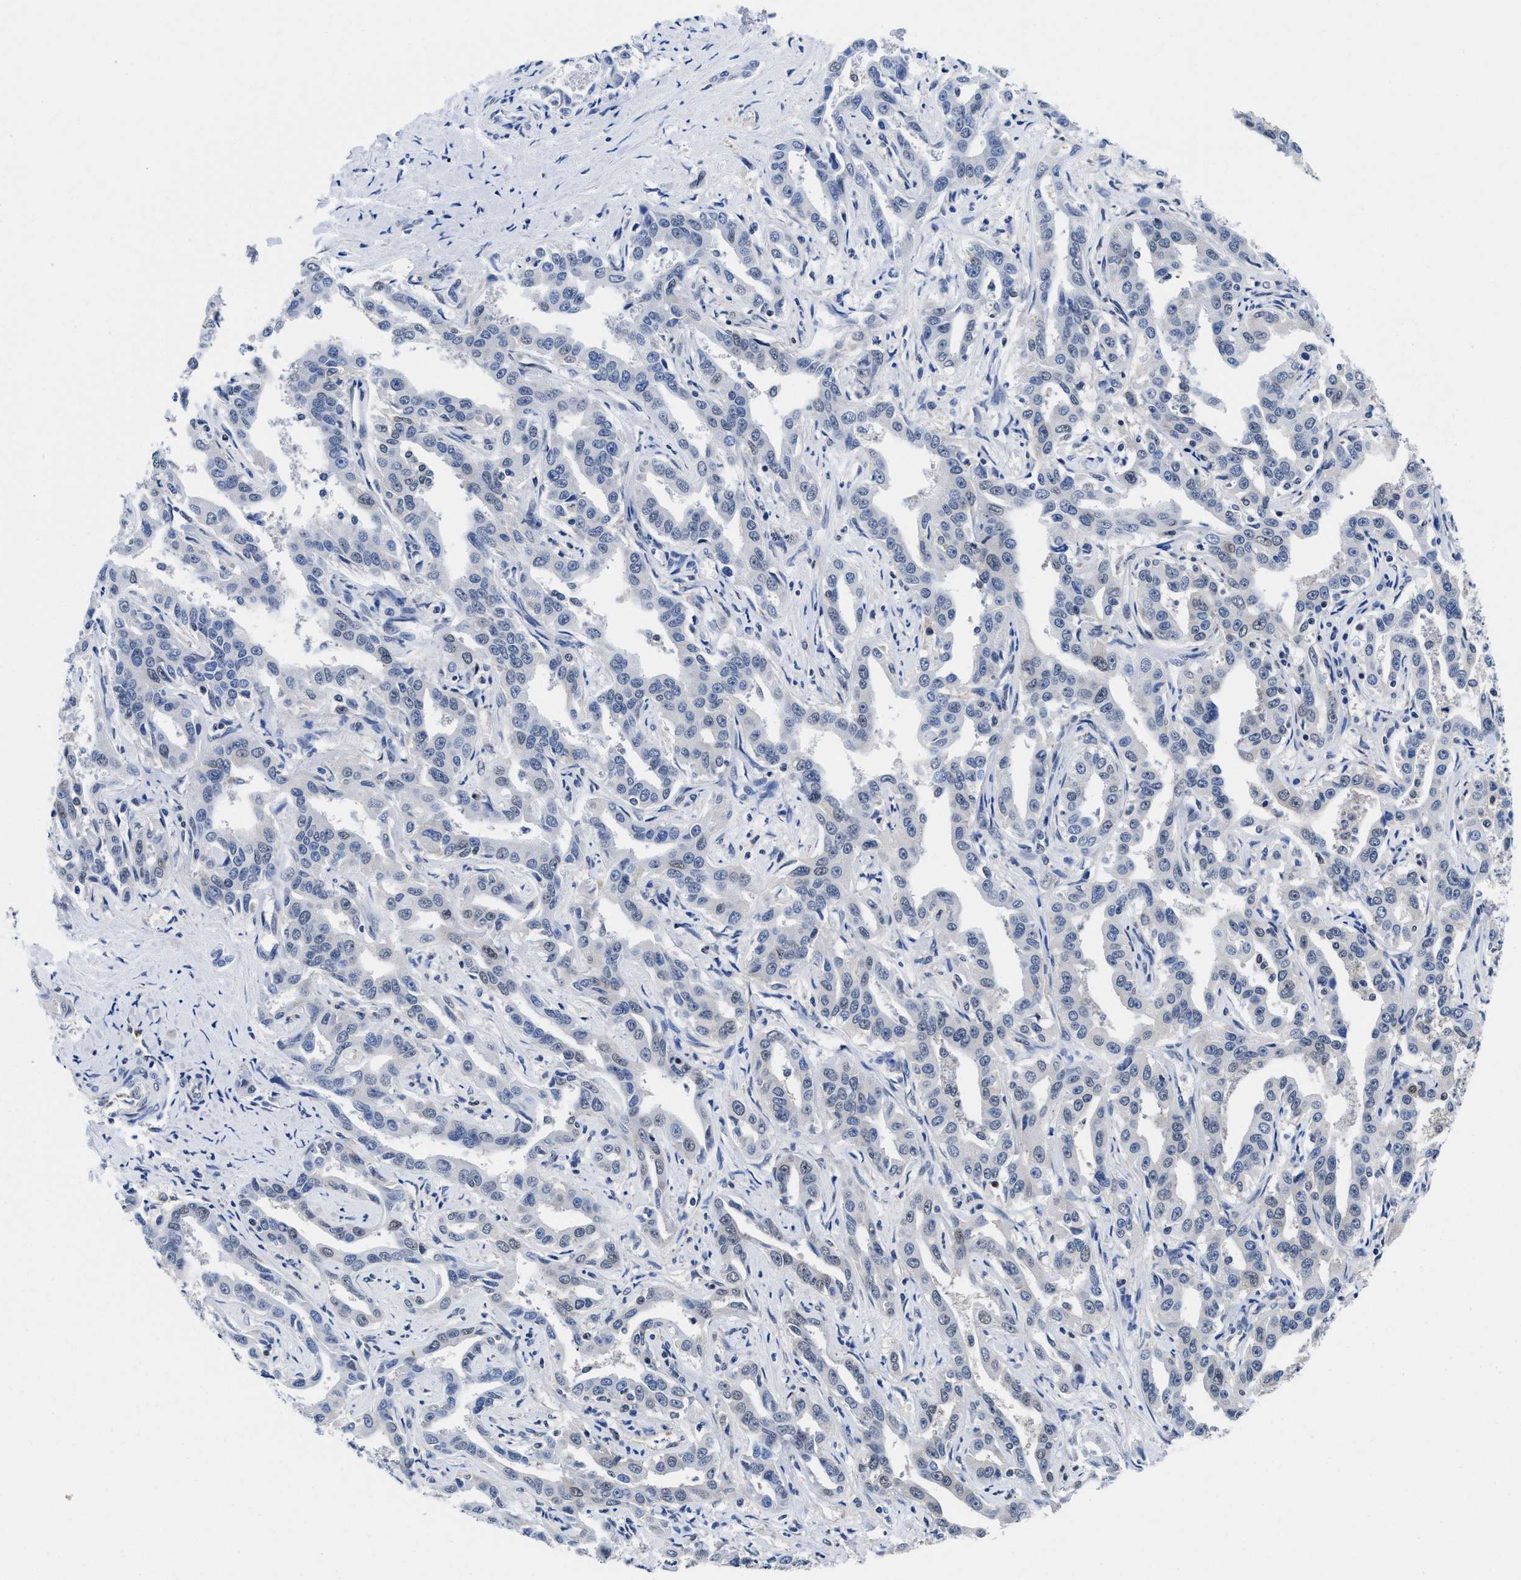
{"staining": {"intensity": "negative", "quantity": "none", "location": "none"}, "tissue": "liver cancer", "cell_type": "Tumor cells", "image_type": "cancer", "snomed": [{"axis": "morphology", "description": "Cholangiocarcinoma"}, {"axis": "topography", "description": "Liver"}], "caption": "Micrograph shows no significant protein positivity in tumor cells of liver cholangiocarcinoma.", "gene": "ACLY", "patient": {"sex": "male", "age": 59}}